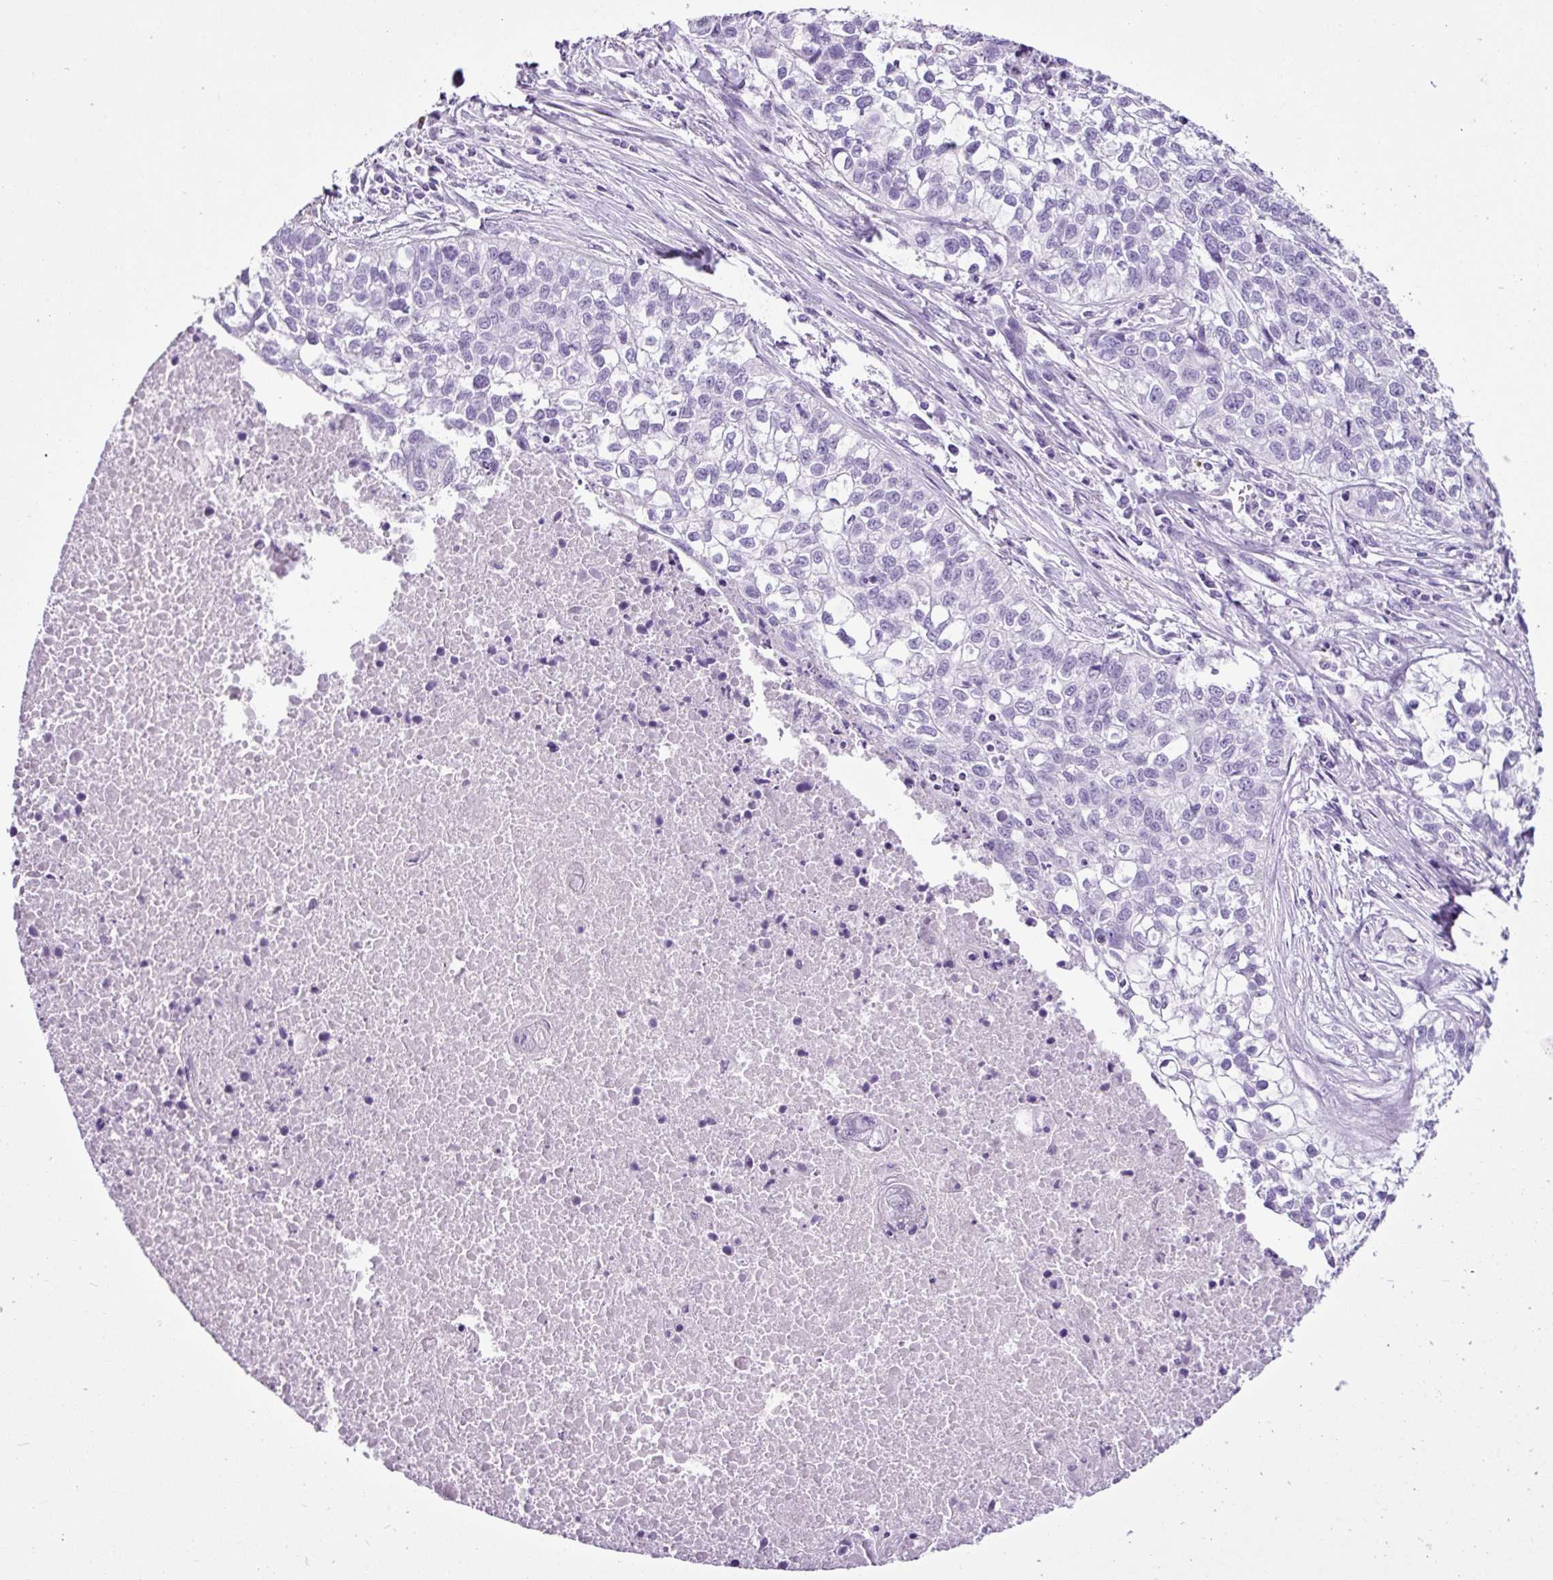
{"staining": {"intensity": "negative", "quantity": "none", "location": "none"}, "tissue": "lung cancer", "cell_type": "Tumor cells", "image_type": "cancer", "snomed": [{"axis": "morphology", "description": "Squamous cell carcinoma, NOS"}, {"axis": "topography", "description": "Lung"}], "caption": "A high-resolution image shows IHC staining of lung cancer, which reveals no significant staining in tumor cells.", "gene": "LILRB4", "patient": {"sex": "male", "age": 74}}